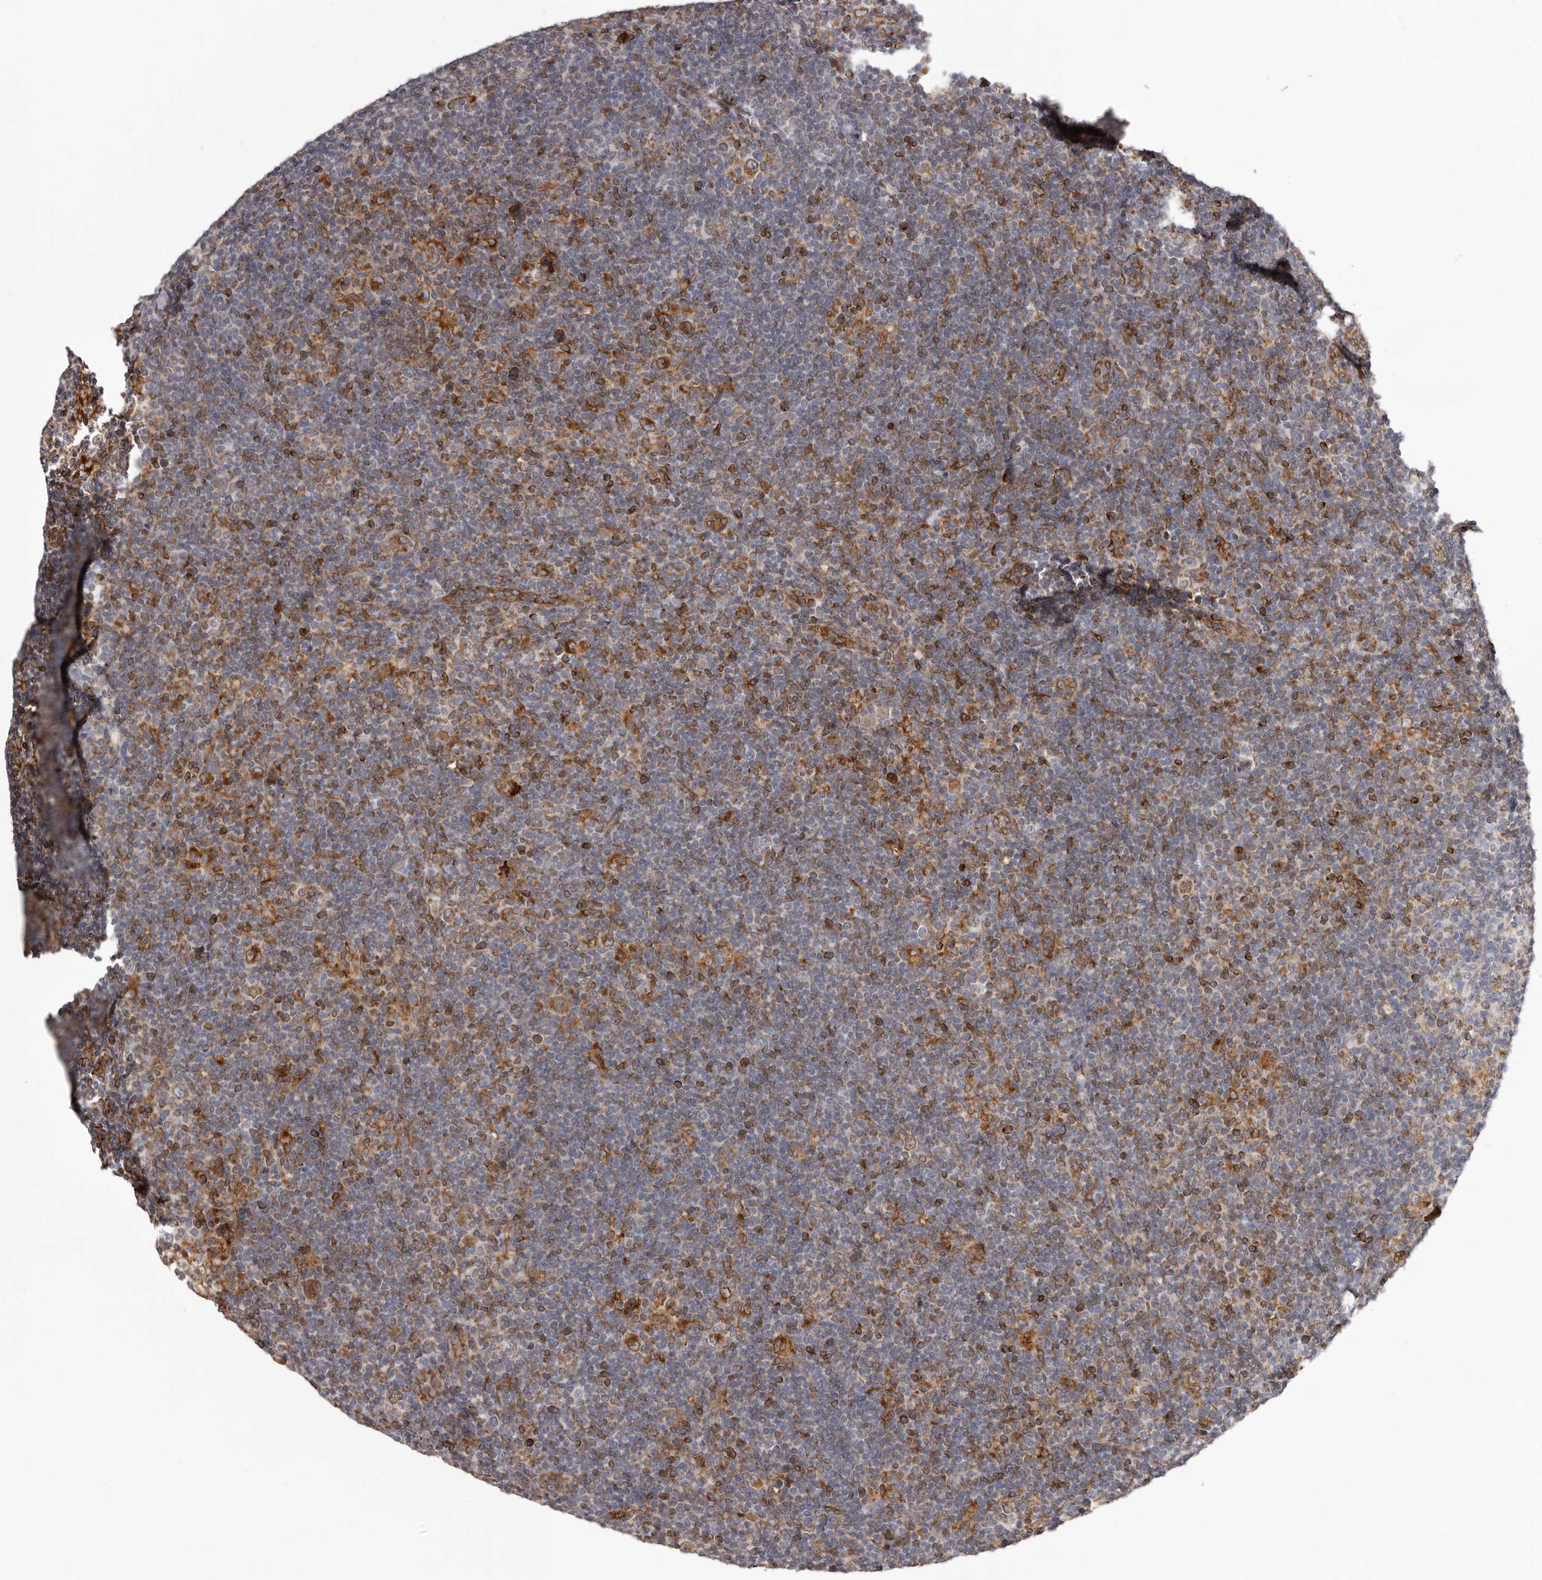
{"staining": {"intensity": "moderate", "quantity": ">75%", "location": "cytoplasmic/membranous"}, "tissue": "lymphoma", "cell_type": "Tumor cells", "image_type": "cancer", "snomed": [{"axis": "morphology", "description": "Hodgkin's disease, NOS"}, {"axis": "topography", "description": "Lymph node"}], "caption": "This is an image of immunohistochemistry (IHC) staining of lymphoma, which shows moderate positivity in the cytoplasmic/membranous of tumor cells.", "gene": "C4orf3", "patient": {"sex": "female", "age": 57}}